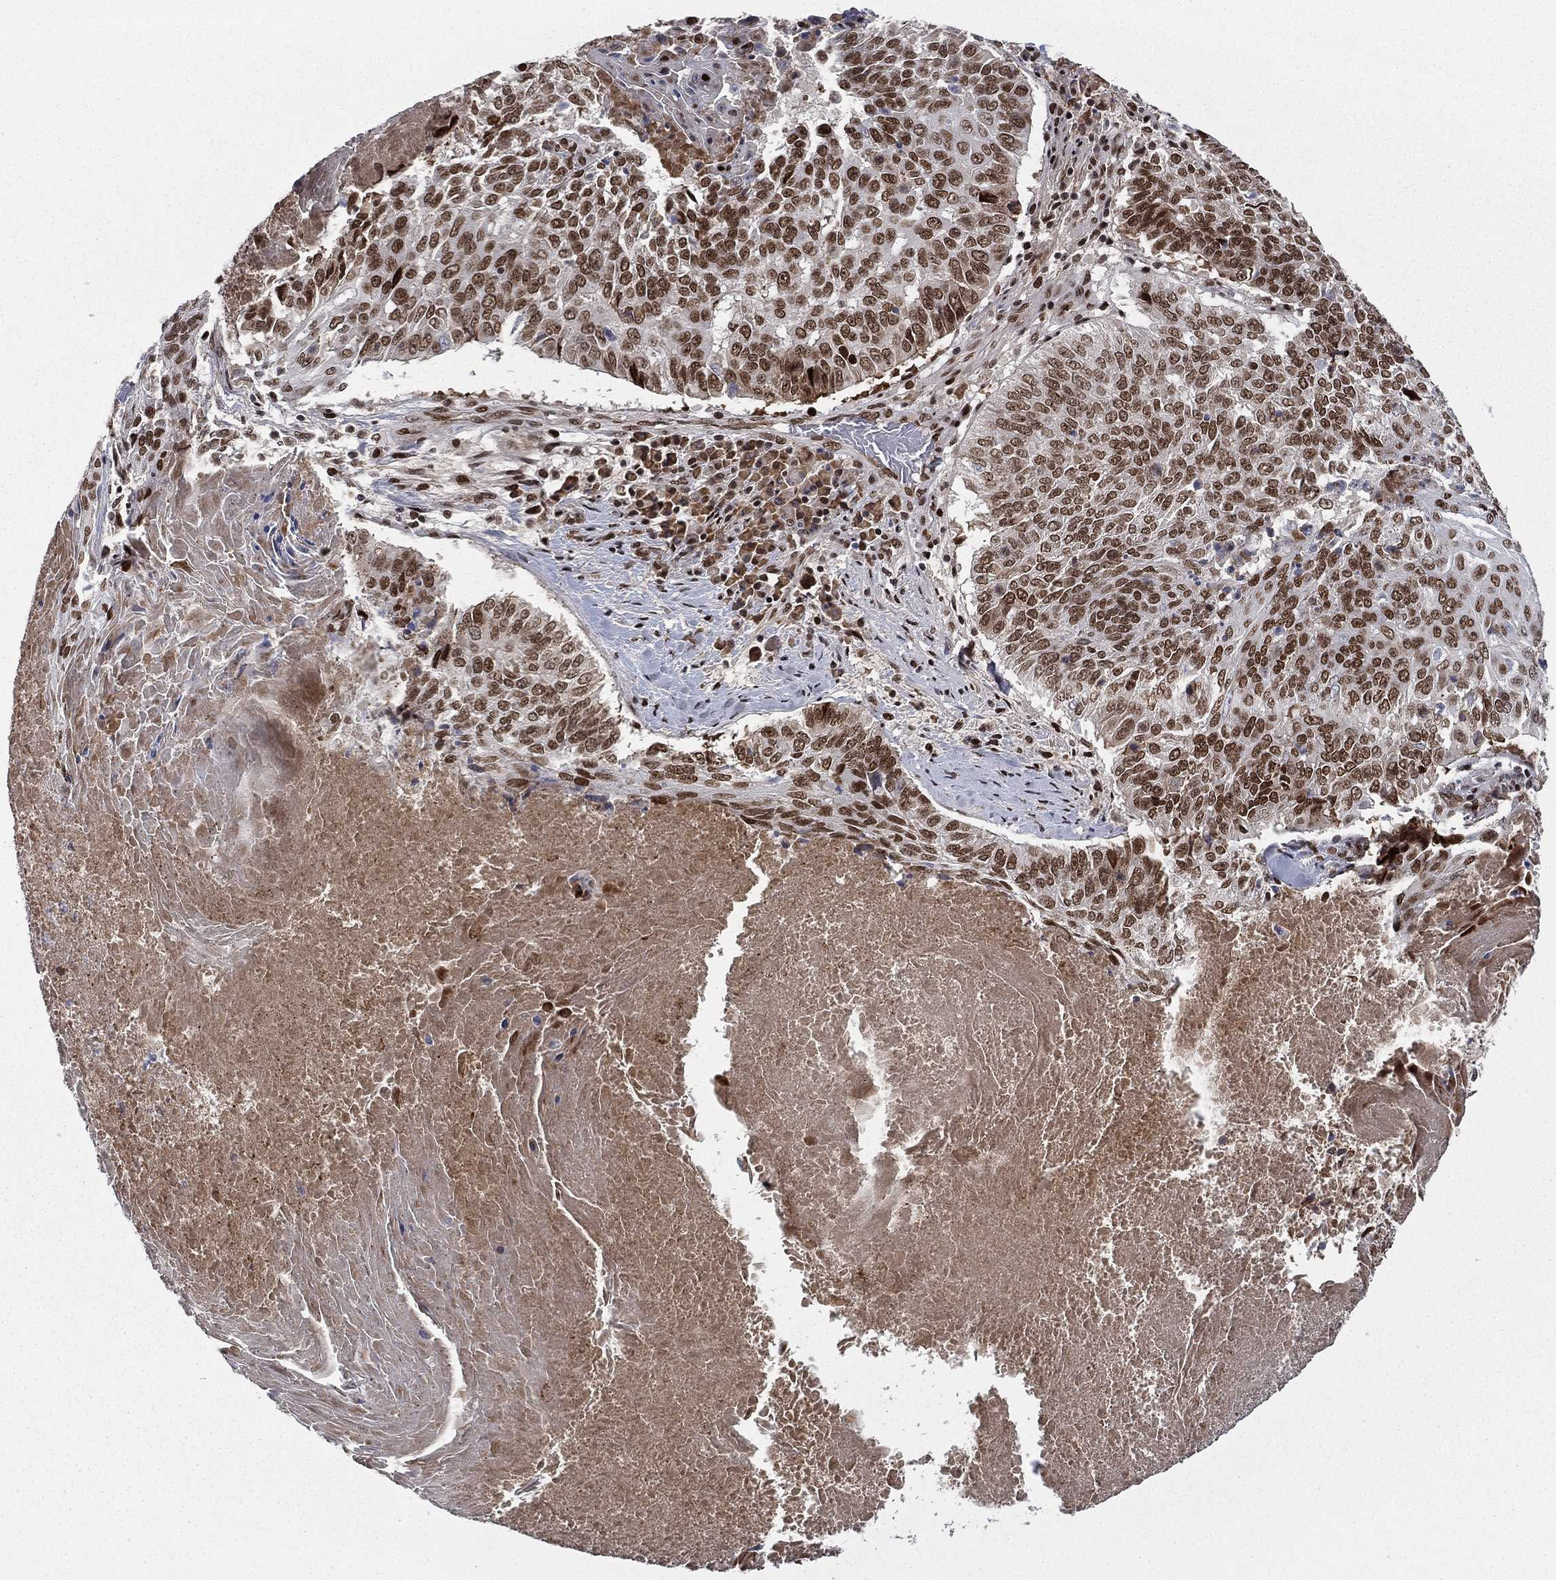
{"staining": {"intensity": "strong", "quantity": ">75%", "location": "nuclear"}, "tissue": "lung cancer", "cell_type": "Tumor cells", "image_type": "cancer", "snomed": [{"axis": "morphology", "description": "Squamous cell carcinoma, NOS"}, {"axis": "topography", "description": "Lung"}], "caption": "Strong nuclear staining is seen in approximately >75% of tumor cells in lung cancer (squamous cell carcinoma). (Brightfield microscopy of DAB IHC at high magnification).", "gene": "RTF1", "patient": {"sex": "male", "age": 64}}